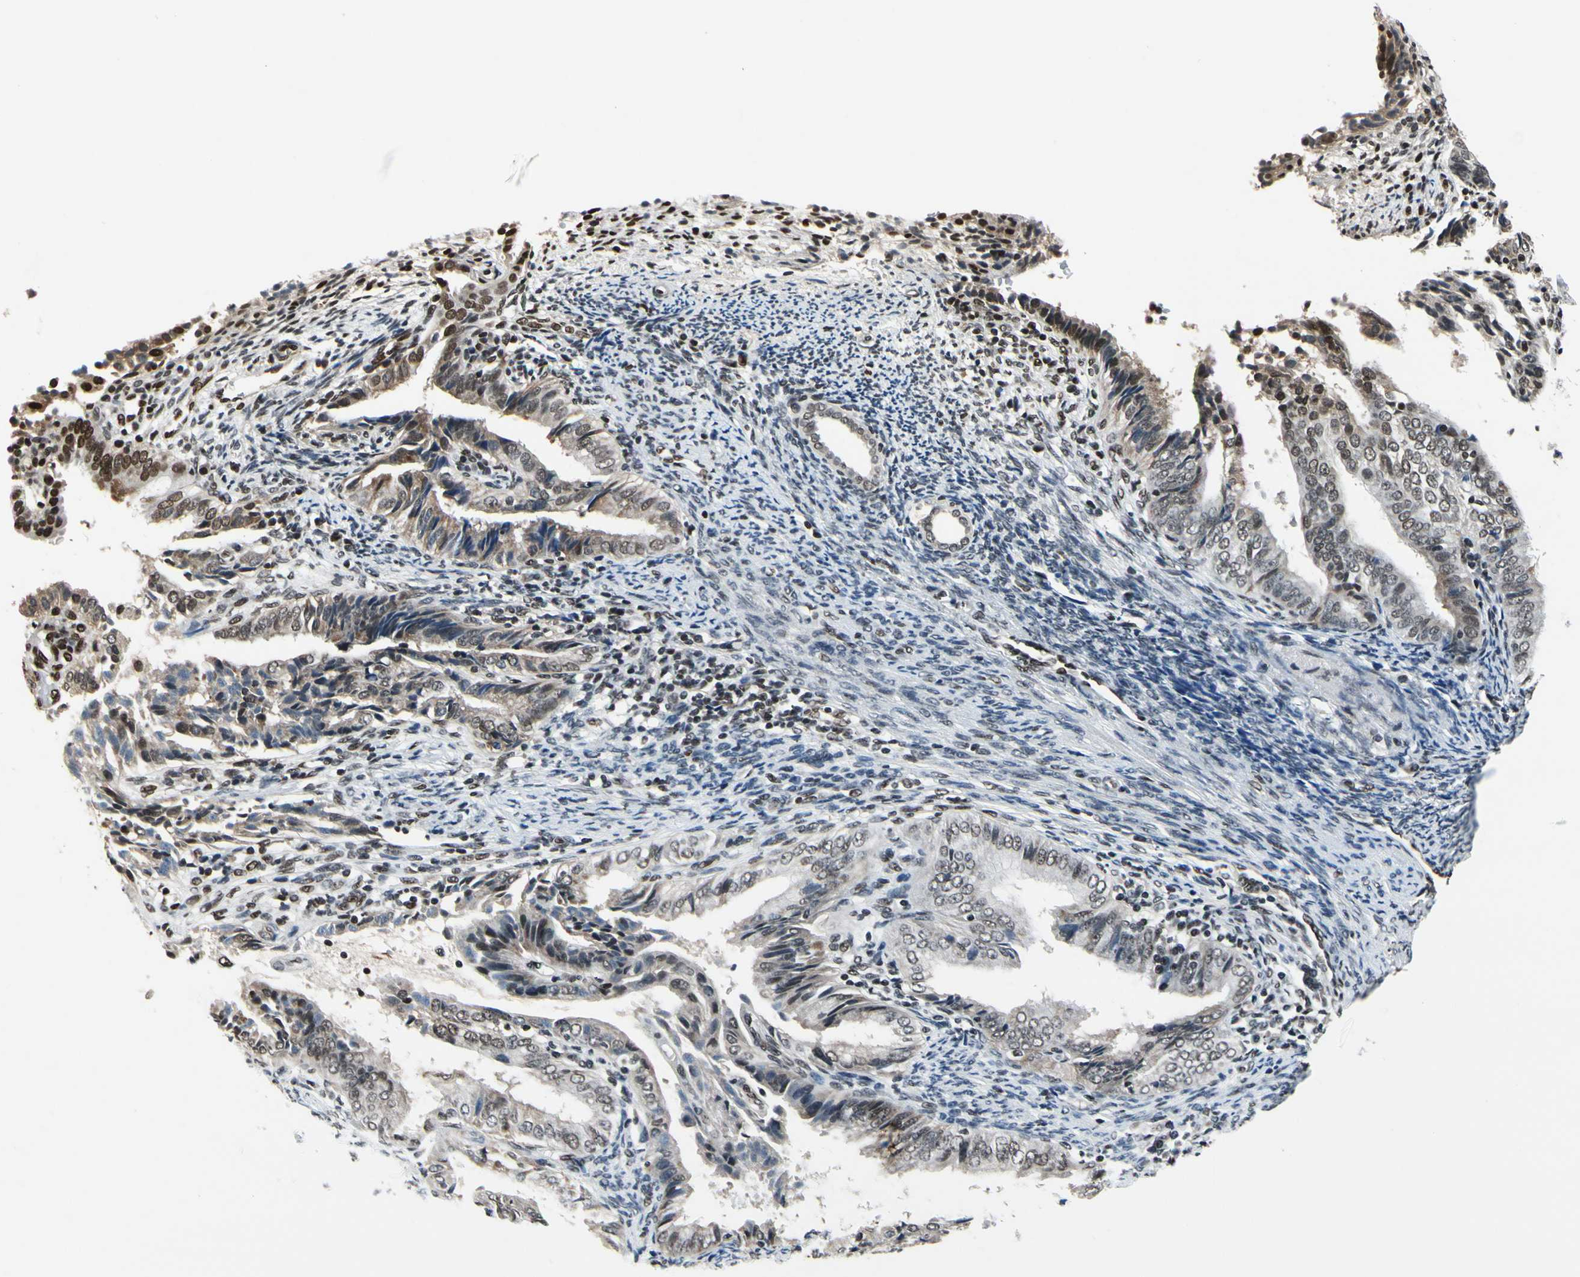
{"staining": {"intensity": "strong", "quantity": "<25%", "location": "nuclear"}, "tissue": "endometrial cancer", "cell_type": "Tumor cells", "image_type": "cancer", "snomed": [{"axis": "morphology", "description": "Adenocarcinoma, NOS"}, {"axis": "topography", "description": "Endometrium"}], "caption": "This micrograph demonstrates immunohistochemistry (IHC) staining of endometrial cancer, with medium strong nuclear expression in about <25% of tumor cells.", "gene": "RECQL", "patient": {"sex": "female", "age": 58}}